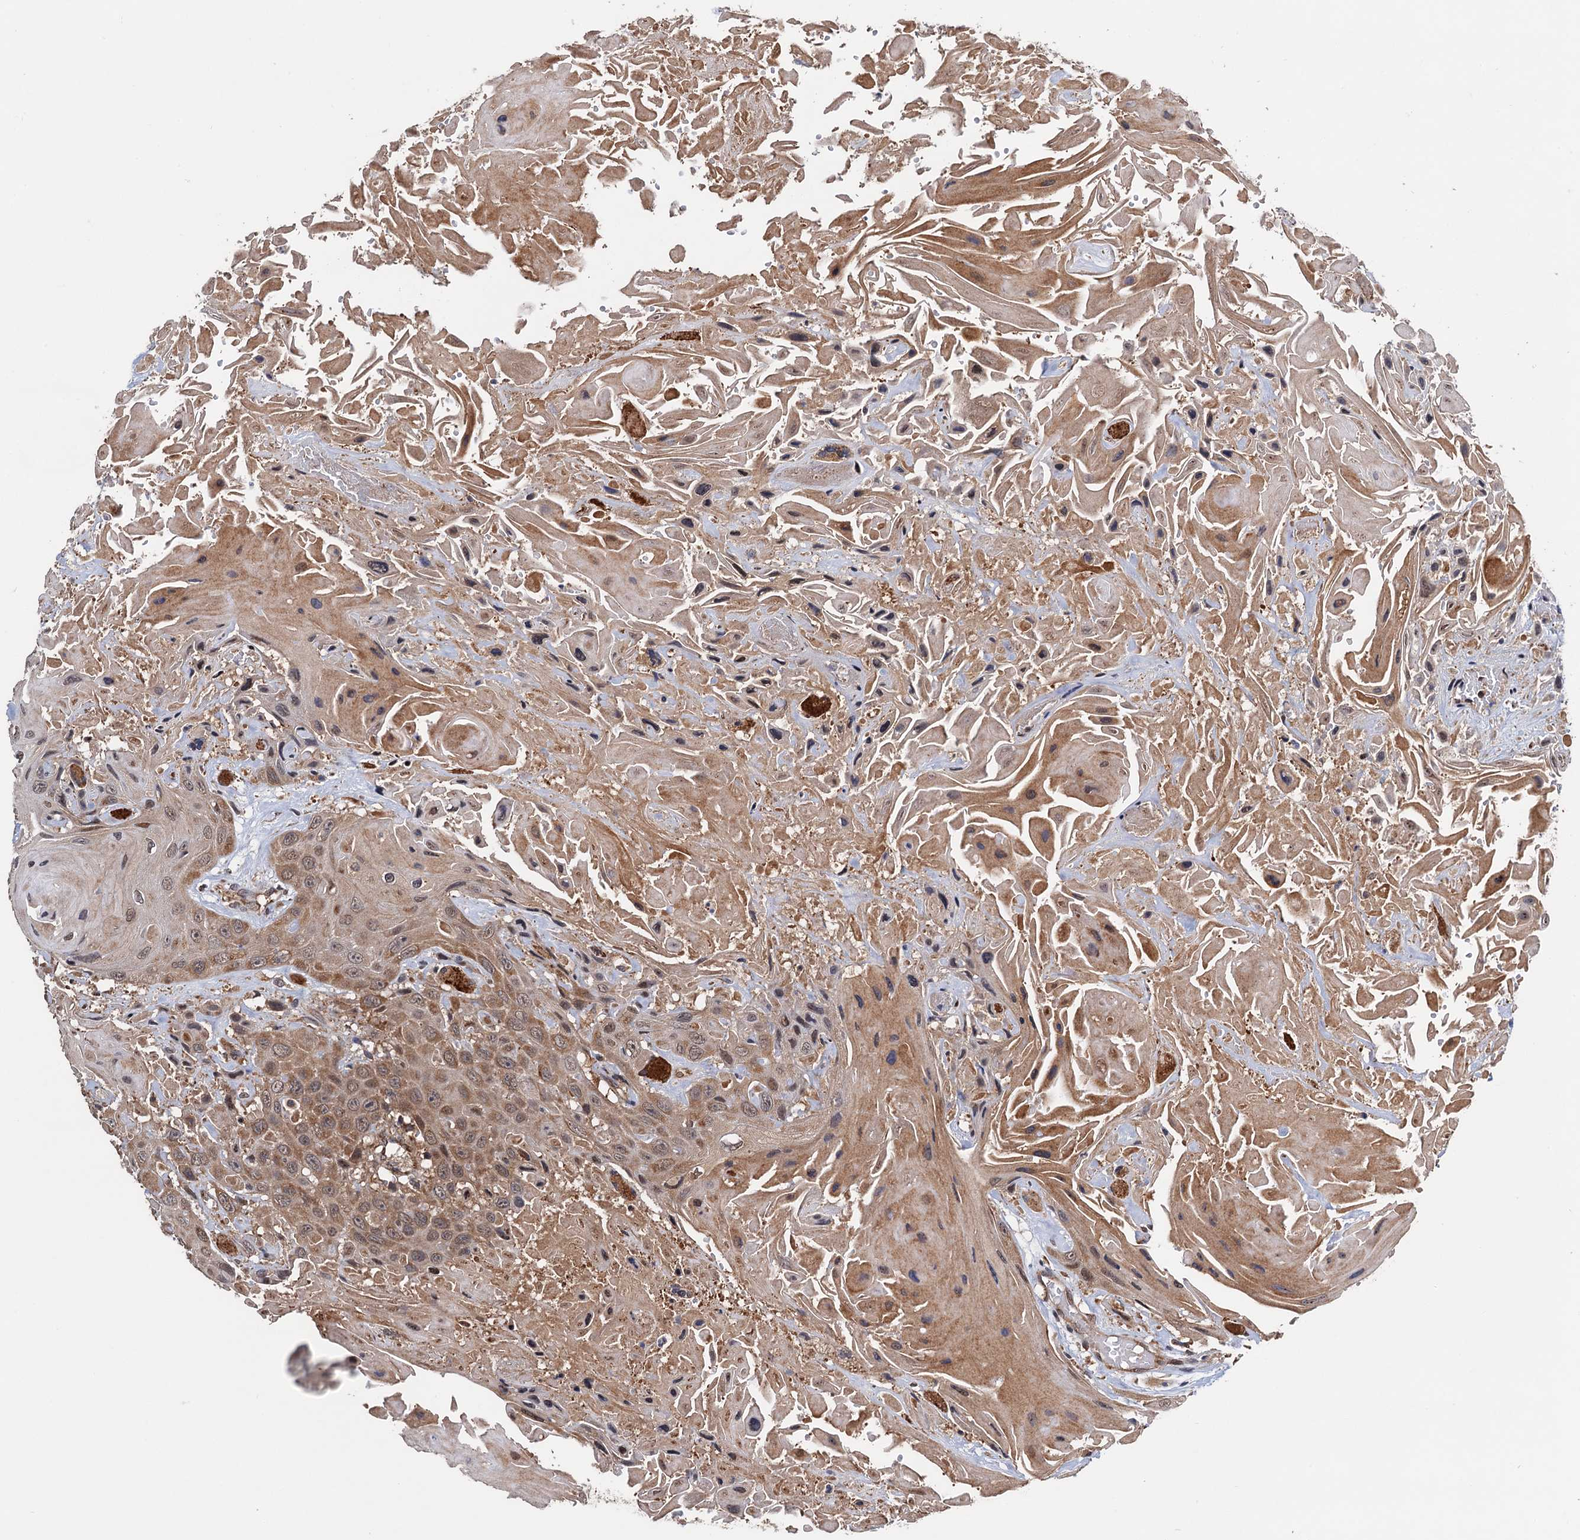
{"staining": {"intensity": "moderate", "quantity": ">75%", "location": "cytoplasmic/membranous"}, "tissue": "head and neck cancer", "cell_type": "Tumor cells", "image_type": "cancer", "snomed": [{"axis": "morphology", "description": "Squamous cell carcinoma, NOS"}, {"axis": "topography", "description": "Head-Neck"}], "caption": "This is a photomicrograph of immunohistochemistry (IHC) staining of head and neck squamous cell carcinoma, which shows moderate staining in the cytoplasmic/membranous of tumor cells.", "gene": "NAA16", "patient": {"sex": "male", "age": 81}}